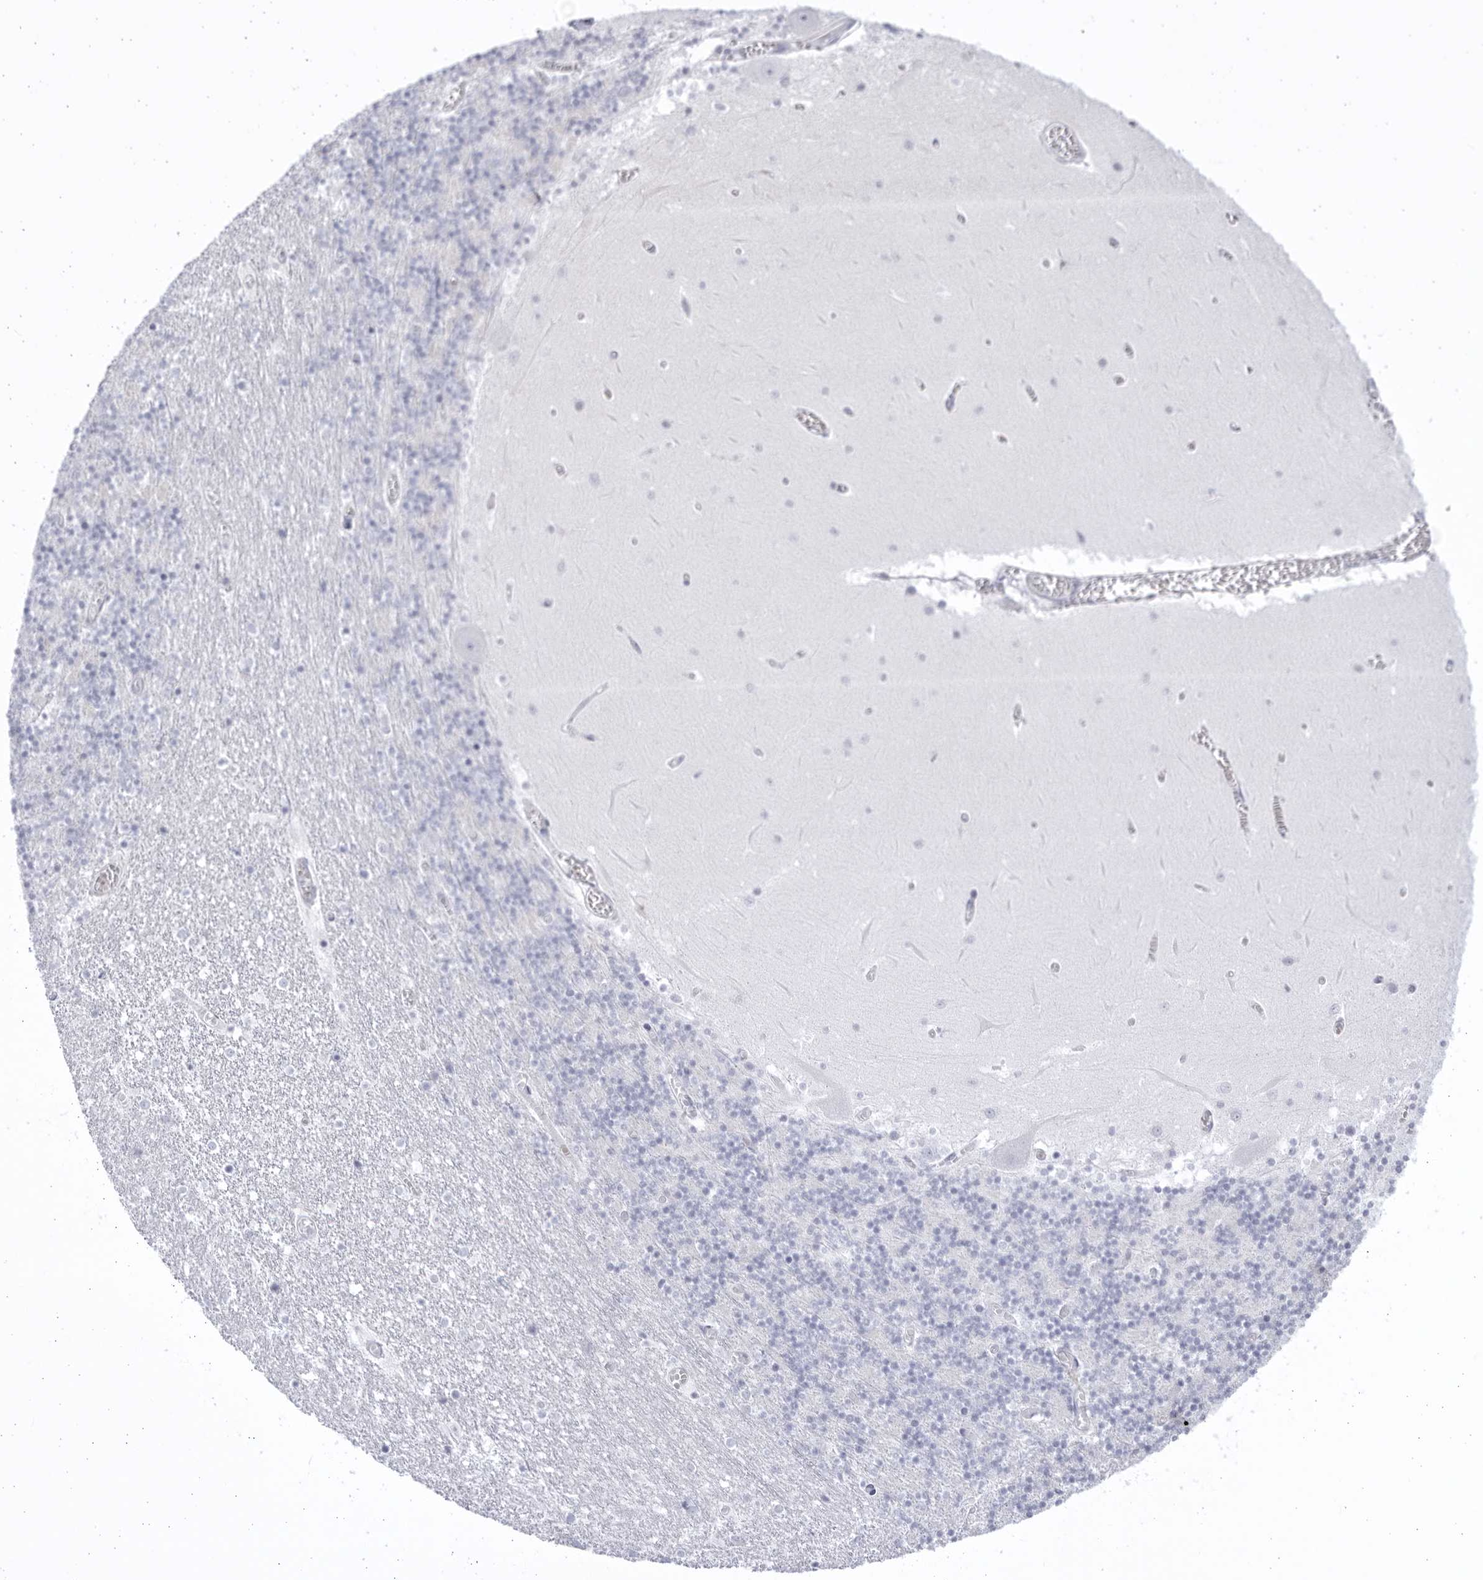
{"staining": {"intensity": "negative", "quantity": "none", "location": "none"}, "tissue": "cerebellum", "cell_type": "Cells in granular layer", "image_type": "normal", "snomed": [{"axis": "morphology", "description": "Normal tissue, NOS"}, {"axis": "topography", "description": "Cerebellum"}], "caption": "Immunohistochemical staining of normal cerebellum demonstrates no significant staining in cells in granular layer.", "gene": "CCDC181", "patient": {"sex": "female", "age": 28}}